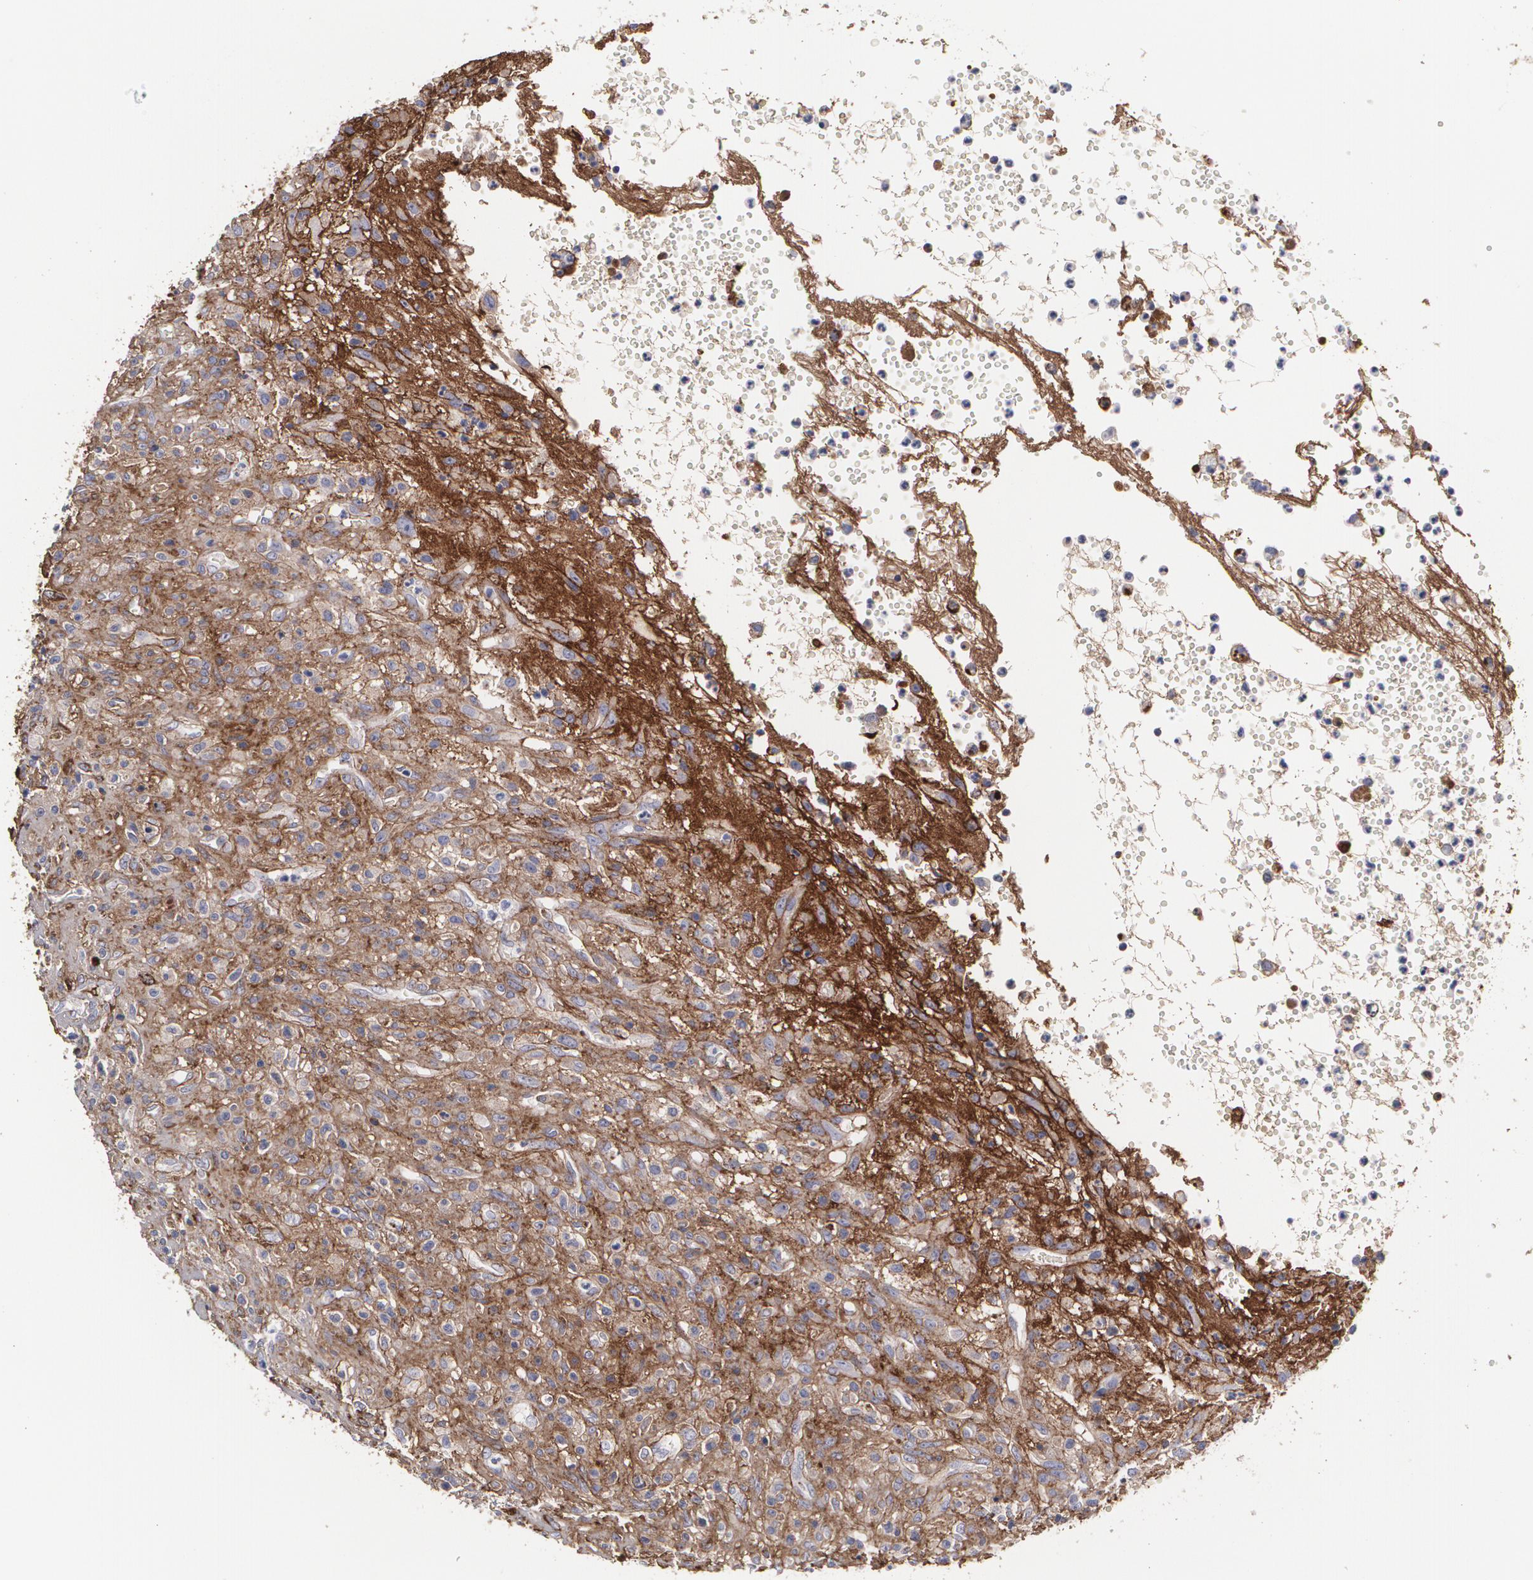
{"staining": {"intensity": "negative", "quantity": "none", "location": "none"}, "tissue": "glioma", "cell_type": "Tumor cells", "image_type": "cancer", "snomed": [{"axis": "morphology", "description": "Glioma, malignant, High grade"}, {"axis": "topography", "description": "Brain"}], "caption": "An IHC micrograph of malignant glioma (high-grade) is shown. There is no staining in tumor cells of malignant glioma (high-grade).", "gene": "FBLN1", "patient": {"sex": "male", "age": 66}}